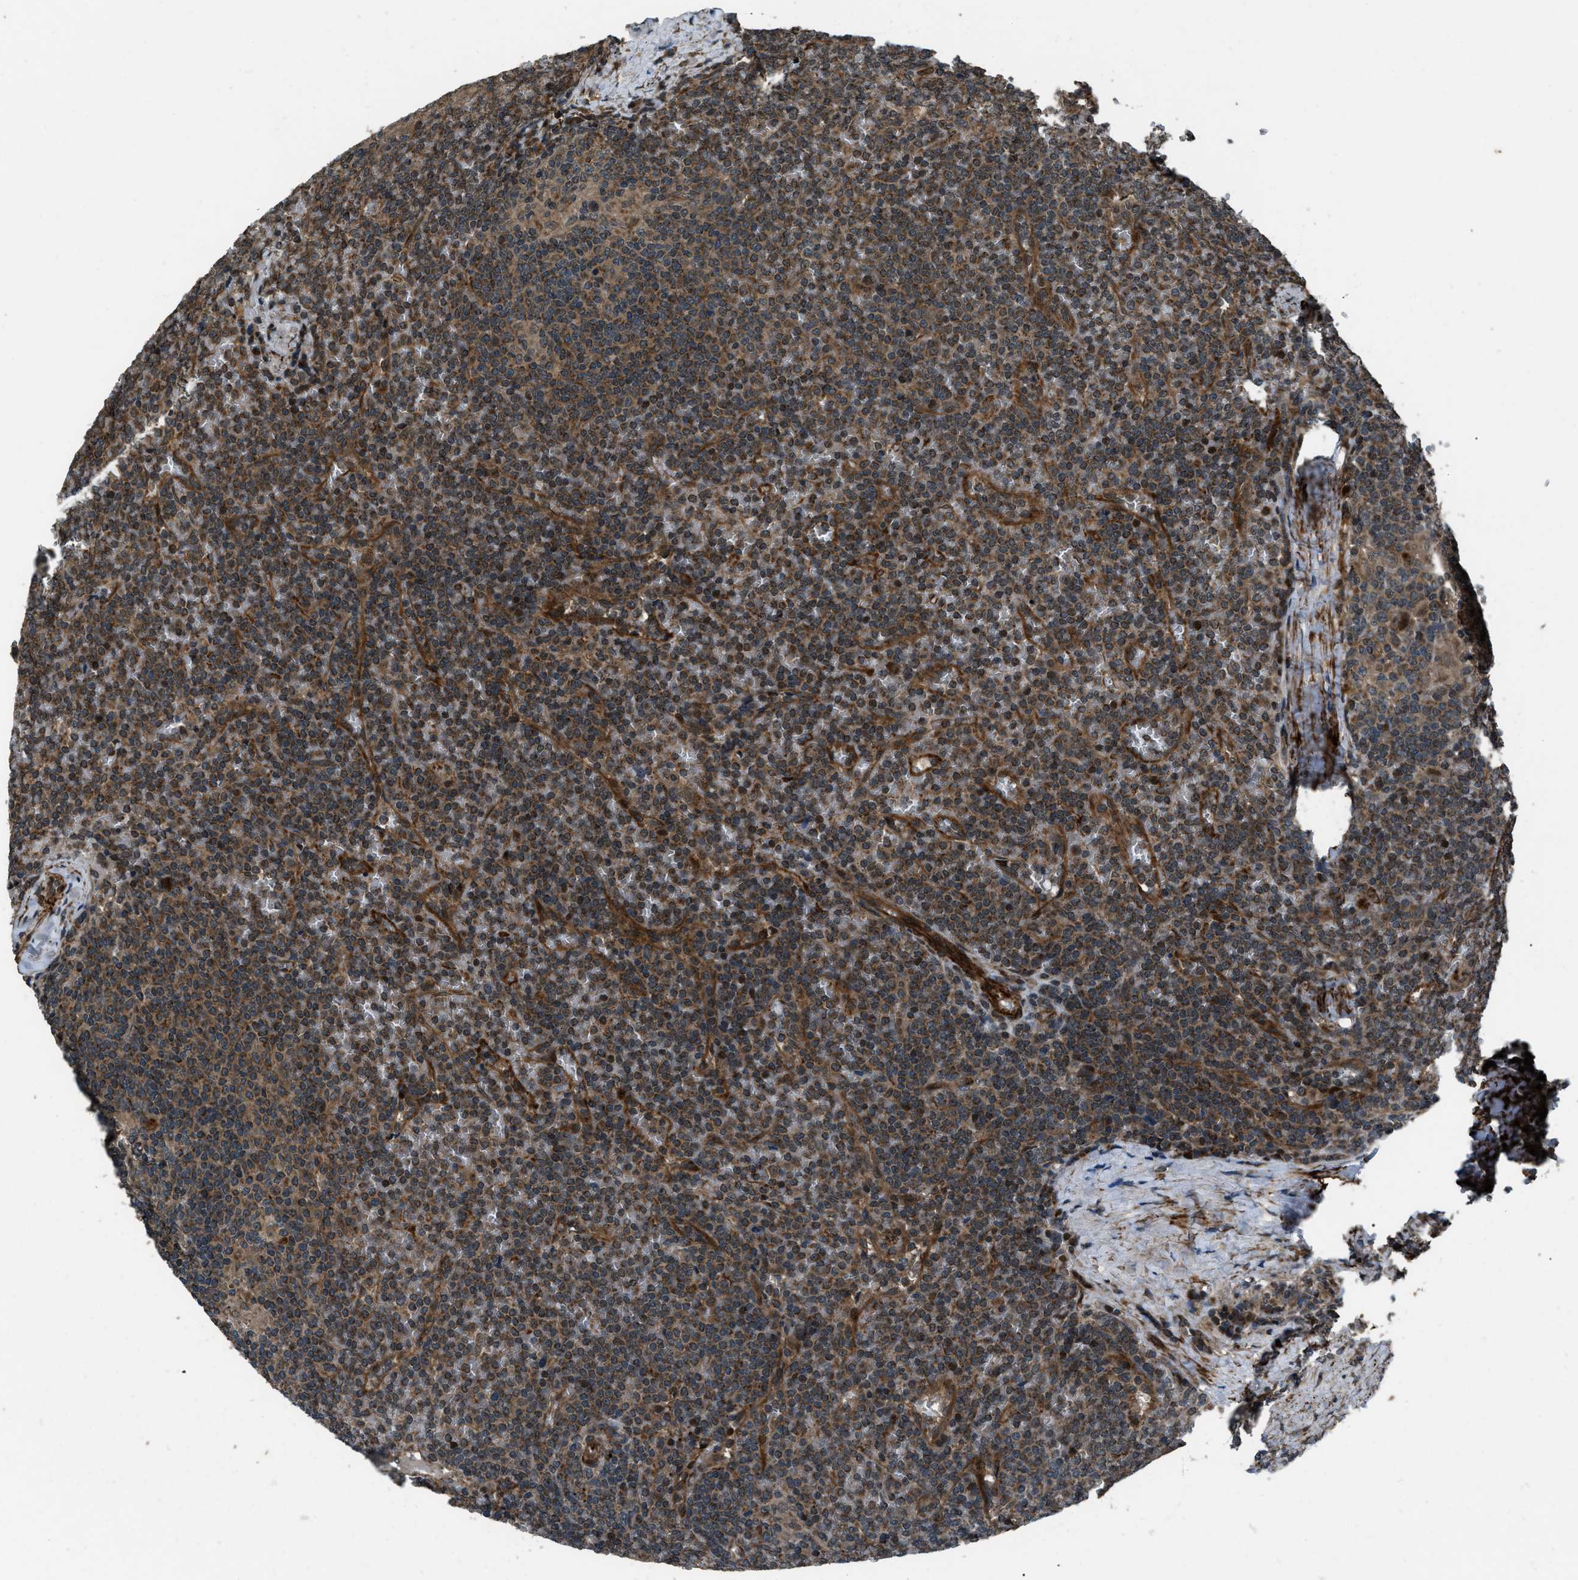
{"staining": {"intensity": "moderate", "quantity": "25%-75%", "location": "cytoplasmic/membranous"}, "tissue": "lymphoma", "cell_type": "Tumor cells", "image_type": "cancer", "snomed": [{"axis": "morphology", "description": "Malignant lymphoma, non-Hodgkin's type, Low grade"}, {"axis": "topography", "description": "Spleen"}], "caption": "High-power microscopy captured an IHC histopathology image of malignant lymphoma, non-Hodgkin's type (low-grade), revealing moderate cytoplasmic/membranous positivity in approximately 25%-75% of tumor cells.", "gene": "IRAK4", "patient": {"sex": "female", "age": 19}}